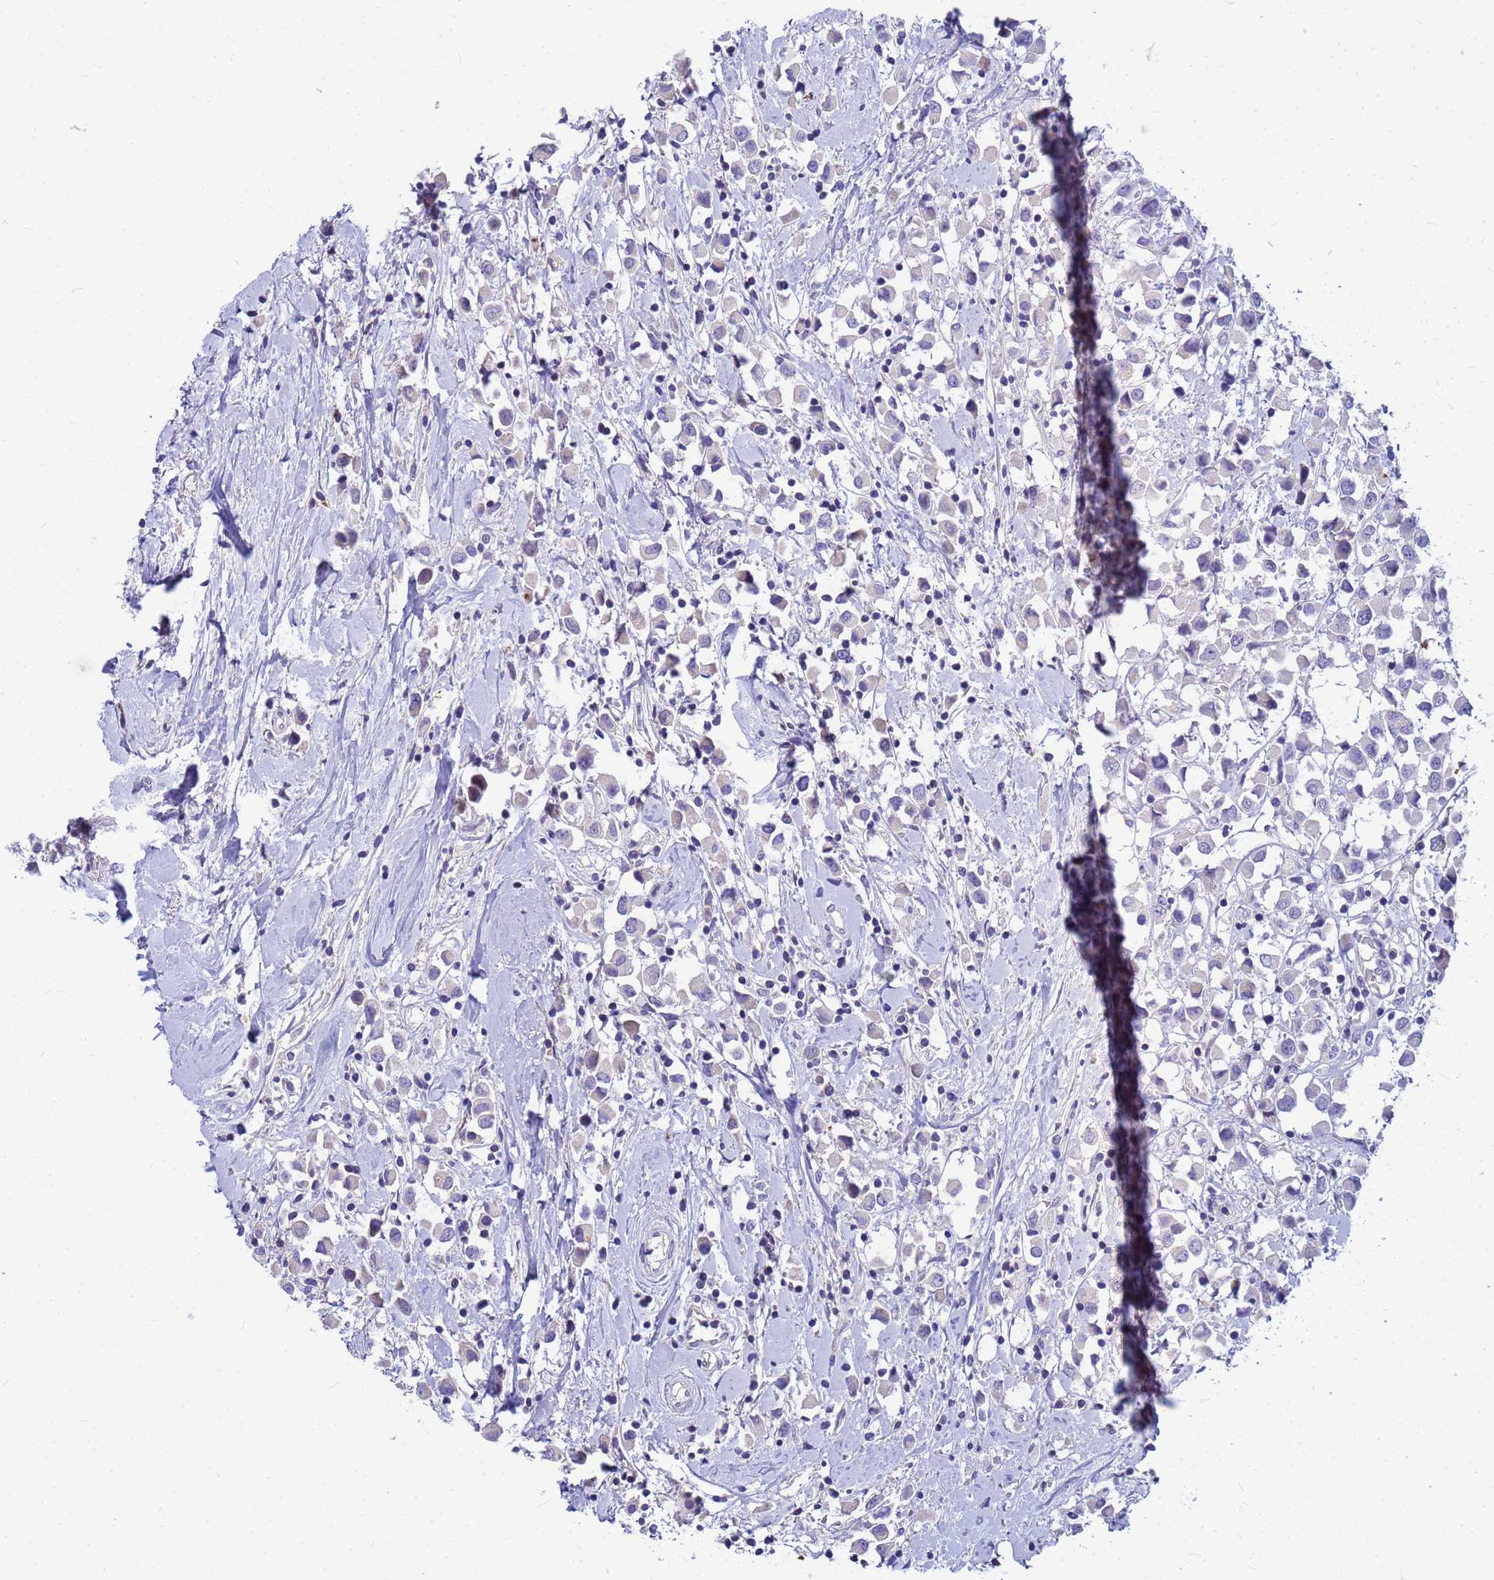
{"staining": {"intensity": "negative", "quantity": "none", "location": "none"}, "tissue": "breast cancer", "cell_type": "Tumor cells", "image_type": "cancer", "snomed": [{"axis": "morphology", "description": "Duct carcinoma"}, {"axis": "topography", "description": "Breast"}], "caption": "Immunohistochemical staining of human breast cancer reveals no significant expression in tumor cells.", "gene": "DPRX", "patient": {"sex": "female", "age": 61}}